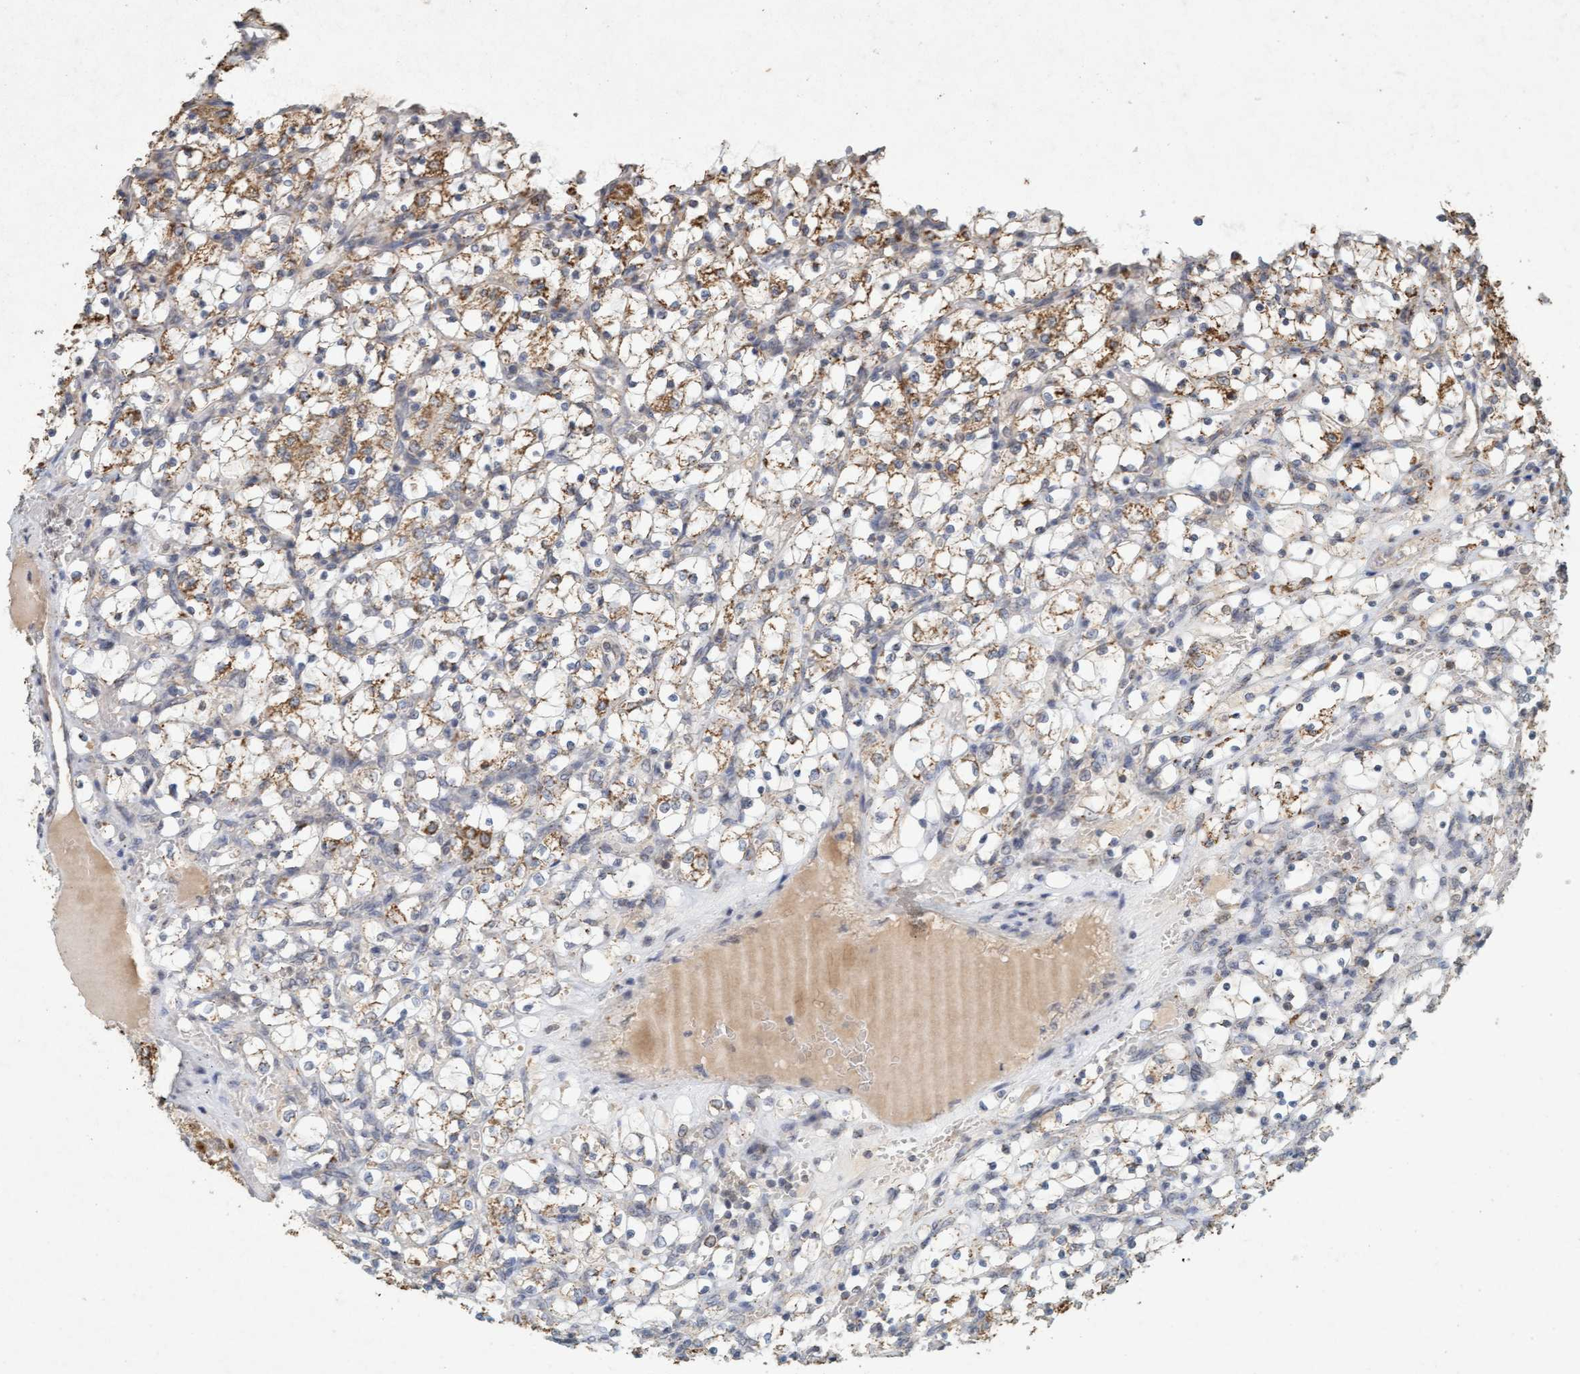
{"staining": {"intensity": "weak", "quantity": "25%-75%", "location": "cytoplasmic/membranous"}, "tissue": "renal cancer", "cell_type": "Tumor cells", "image_type": "cancer", "snomed": [{"axis": "morphology", "description": "Adenocarcinoma, NOS"}, {"axis": "topography", "description": "Kidney"}], "caption": "This is a micrograph of immunohistochemistry (IHC) staining of renal cancer (adenocarcinoma), which shows weak expression in the cytoplasmic/membranous of tumor cells.", "gene": "VSIG8", "patient": {"sex": "female", "age": 69}}